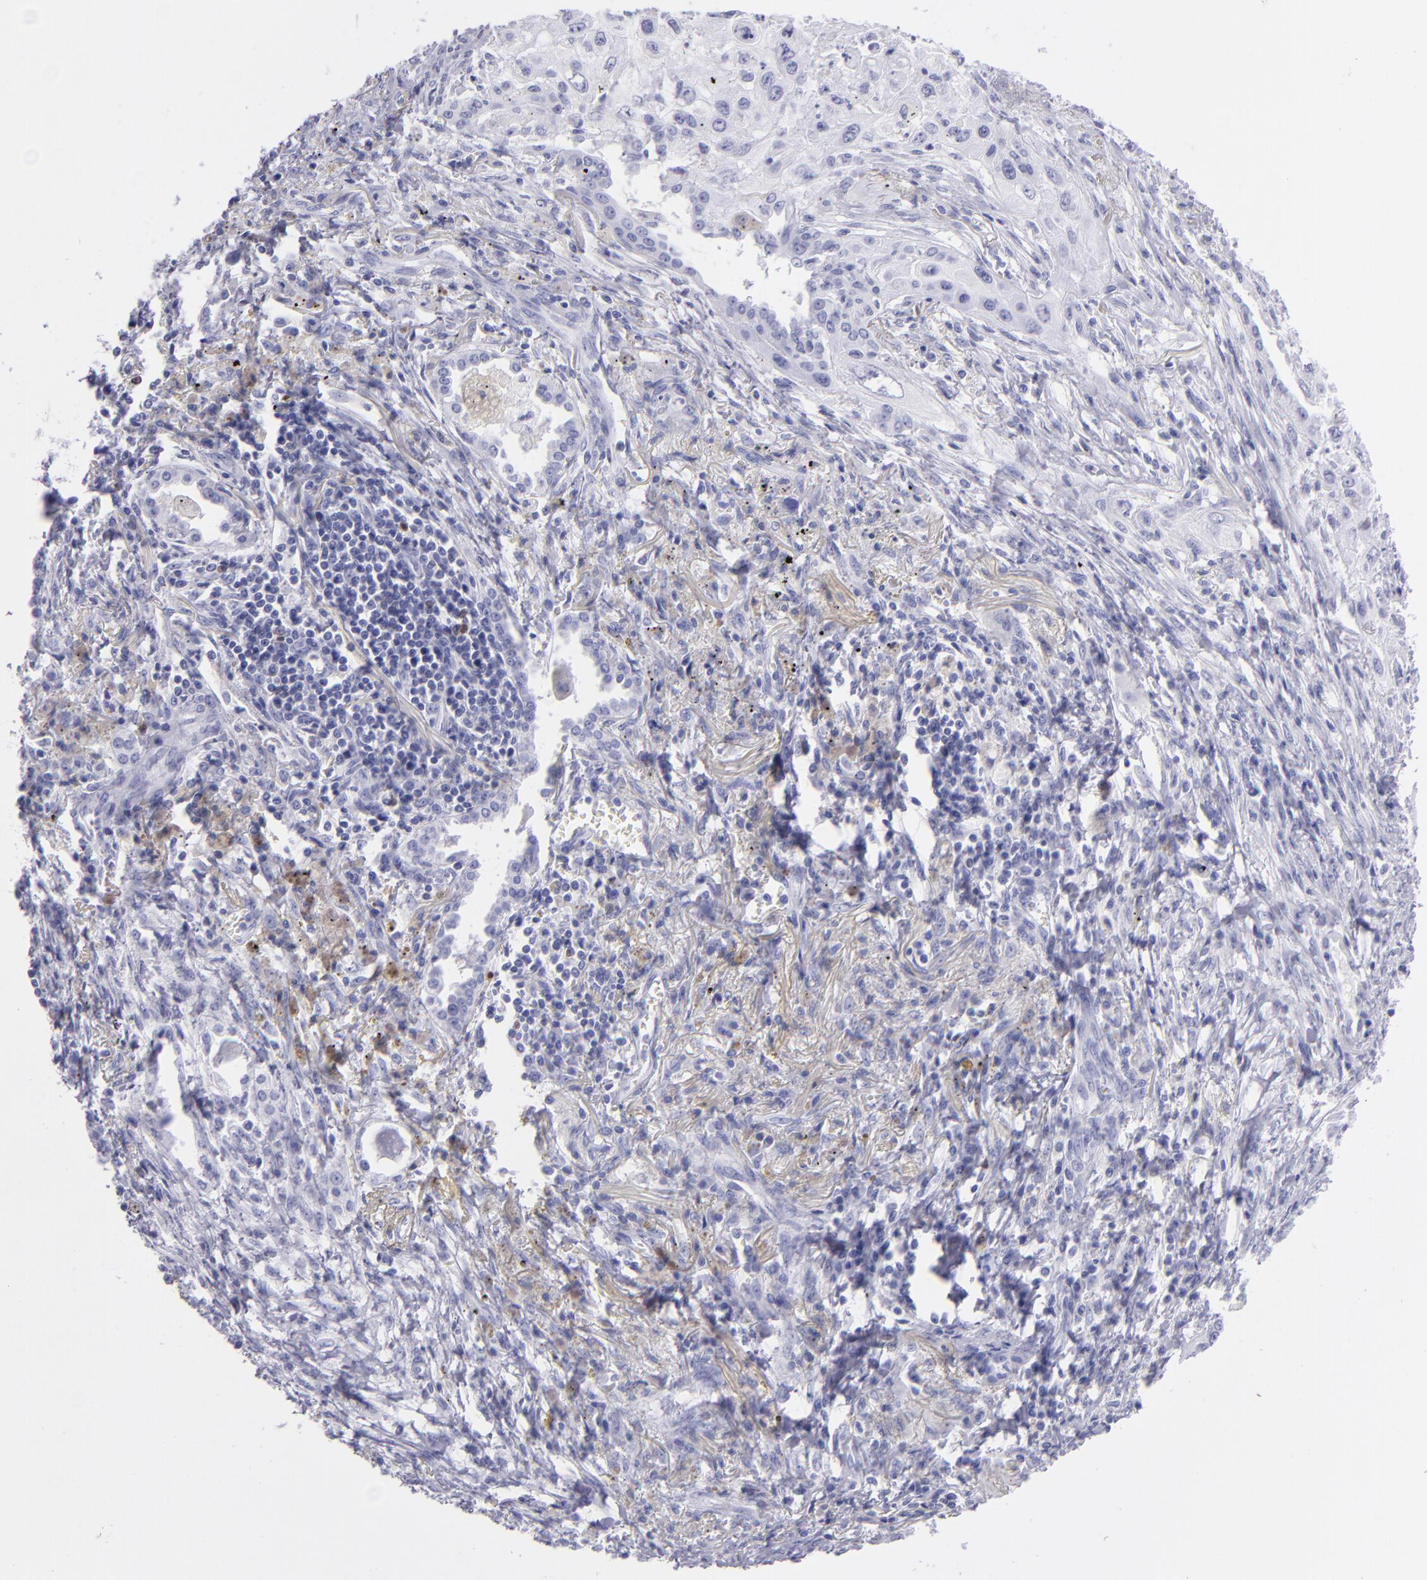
{"staining": {"intensity": "negative", "quantity": "none", "location": "none"}, "tissue": "lung cancer", "cell_type": "Tumor cells", "image_type": "cancer", "snomed": [{"axis": "morphology", "description": "Squamous cell carcinoma, NOS"}, {"axis": "topography", "description": "Lung"}], "caption": "Lung cancer (squamous cell carcinoma) stained for a protein using IHC demonstrates no expression tumor cells.", "gene": "PVALB", "patient": {"sex": "male", "age": 71}}